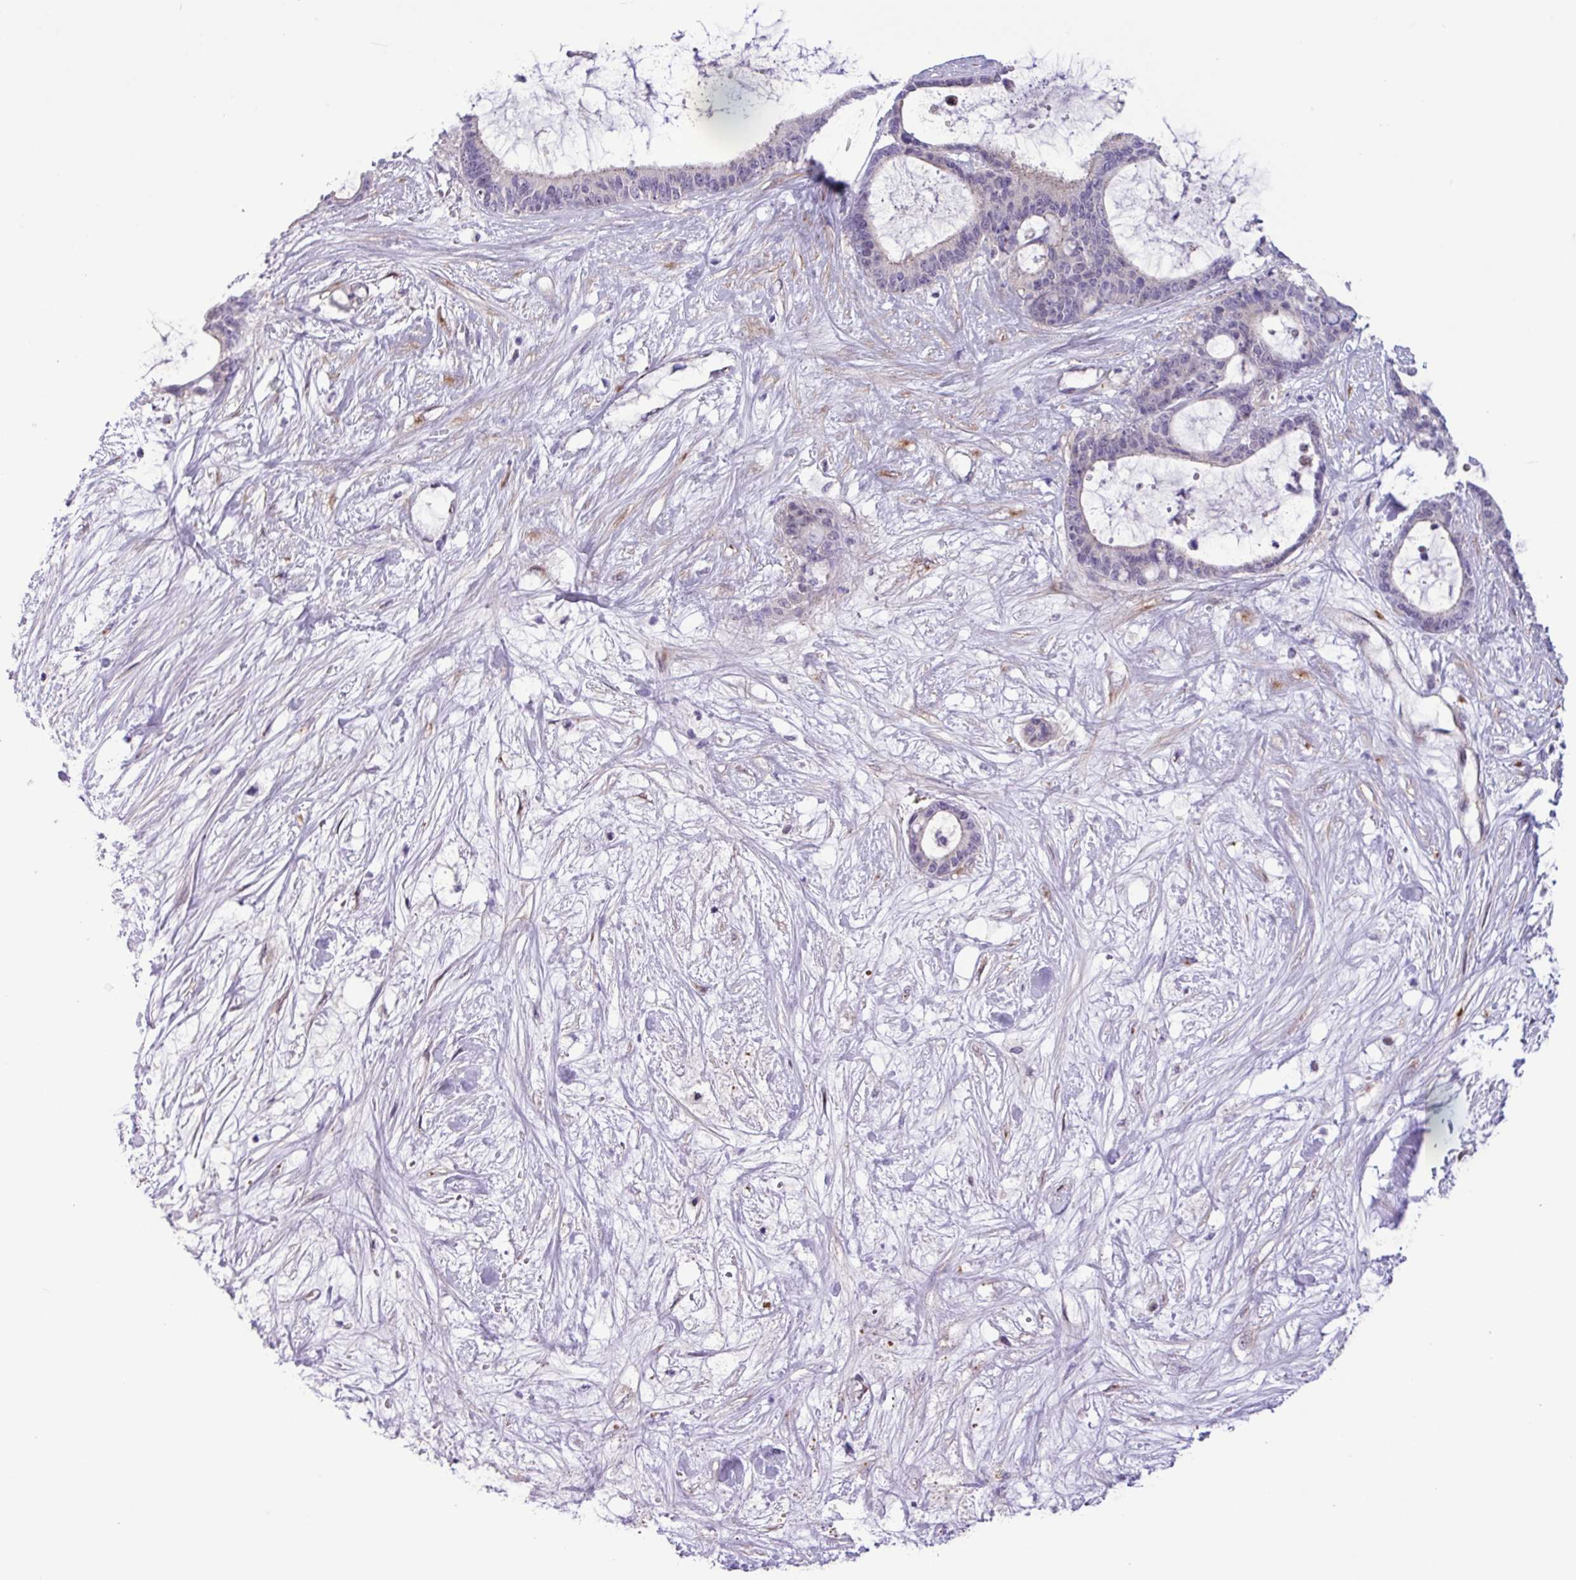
{"staining": {"intensity": "negative", "quantity": "none", "location": "none"}, "tissue": "liver cancer", "cell_type": "Tumor cells", "image_type": "cancer", "snomed": [{"axis": "morphology", "description": "Normal tissue, NOS"}, {"axis": "morphology", "description": "Cholangiocarcinoma"}, {"axis": "topography", "description": "Liver"}, {"axis": "topography", "description": "Peripheral nerve tissue"}], "caption": "IHC micrograph of human liver cancer stained for a protein (brown), which shows no positivity in tumor cells.", "gene": "SPINK8", "patient": {"sex": "female", "age": 73}}